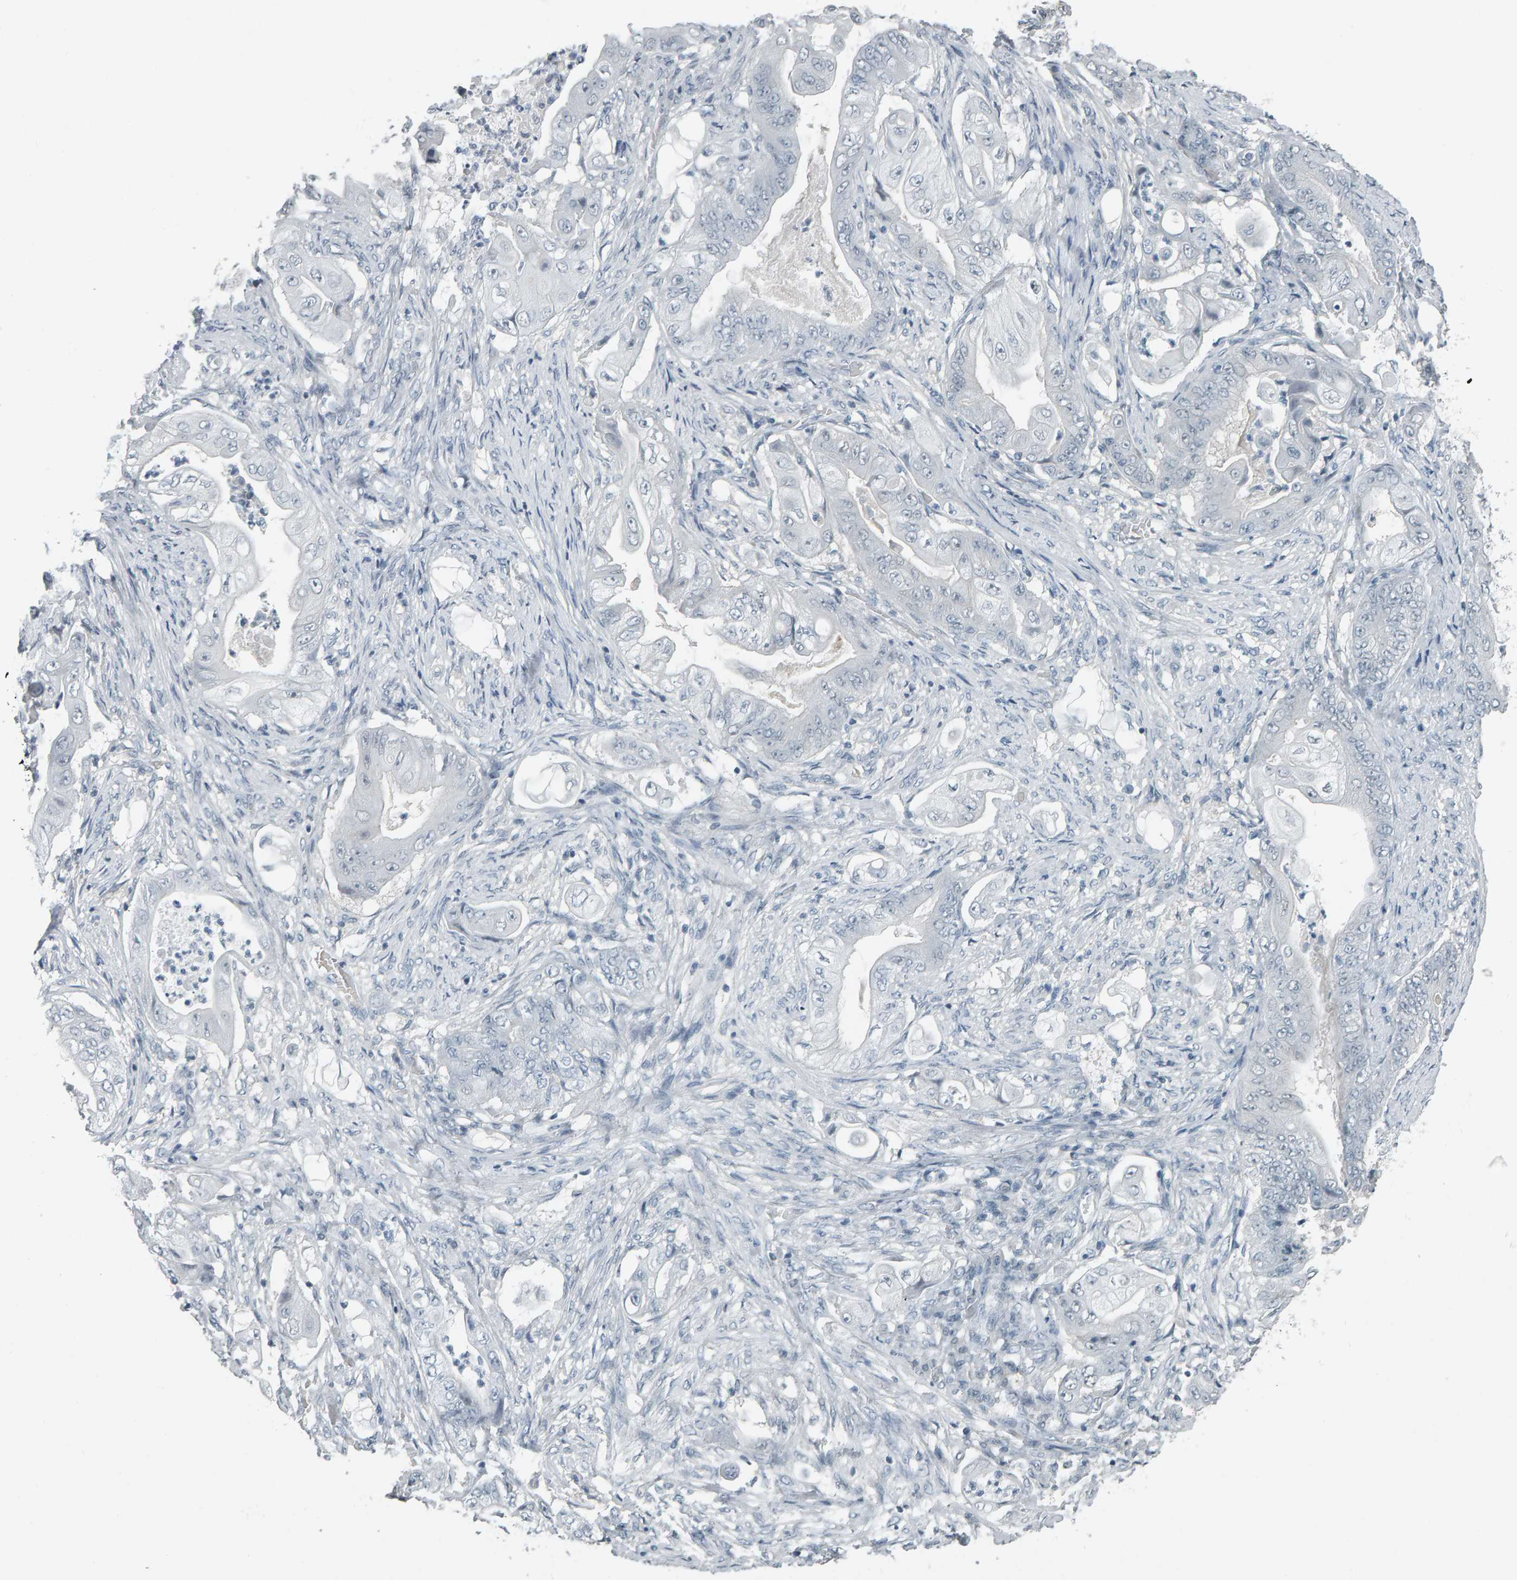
{"staining": {"intensity": "negative", "quantity": "none", "location": "none"}, "tissue": "stomach cancer", "cell_type": "Tumor cells", "image_type": "cancer", "snomed": [{"axis": "morphology", "description": "Adenocarcinoma, NOS"}, {"axis": "topography", "description": "Stomach"}], "caption": "Tumor cells are negative for protein expression in human stomach cancer.", "gene": "PYY", "patient": {"sex": "female", "age": 73}}